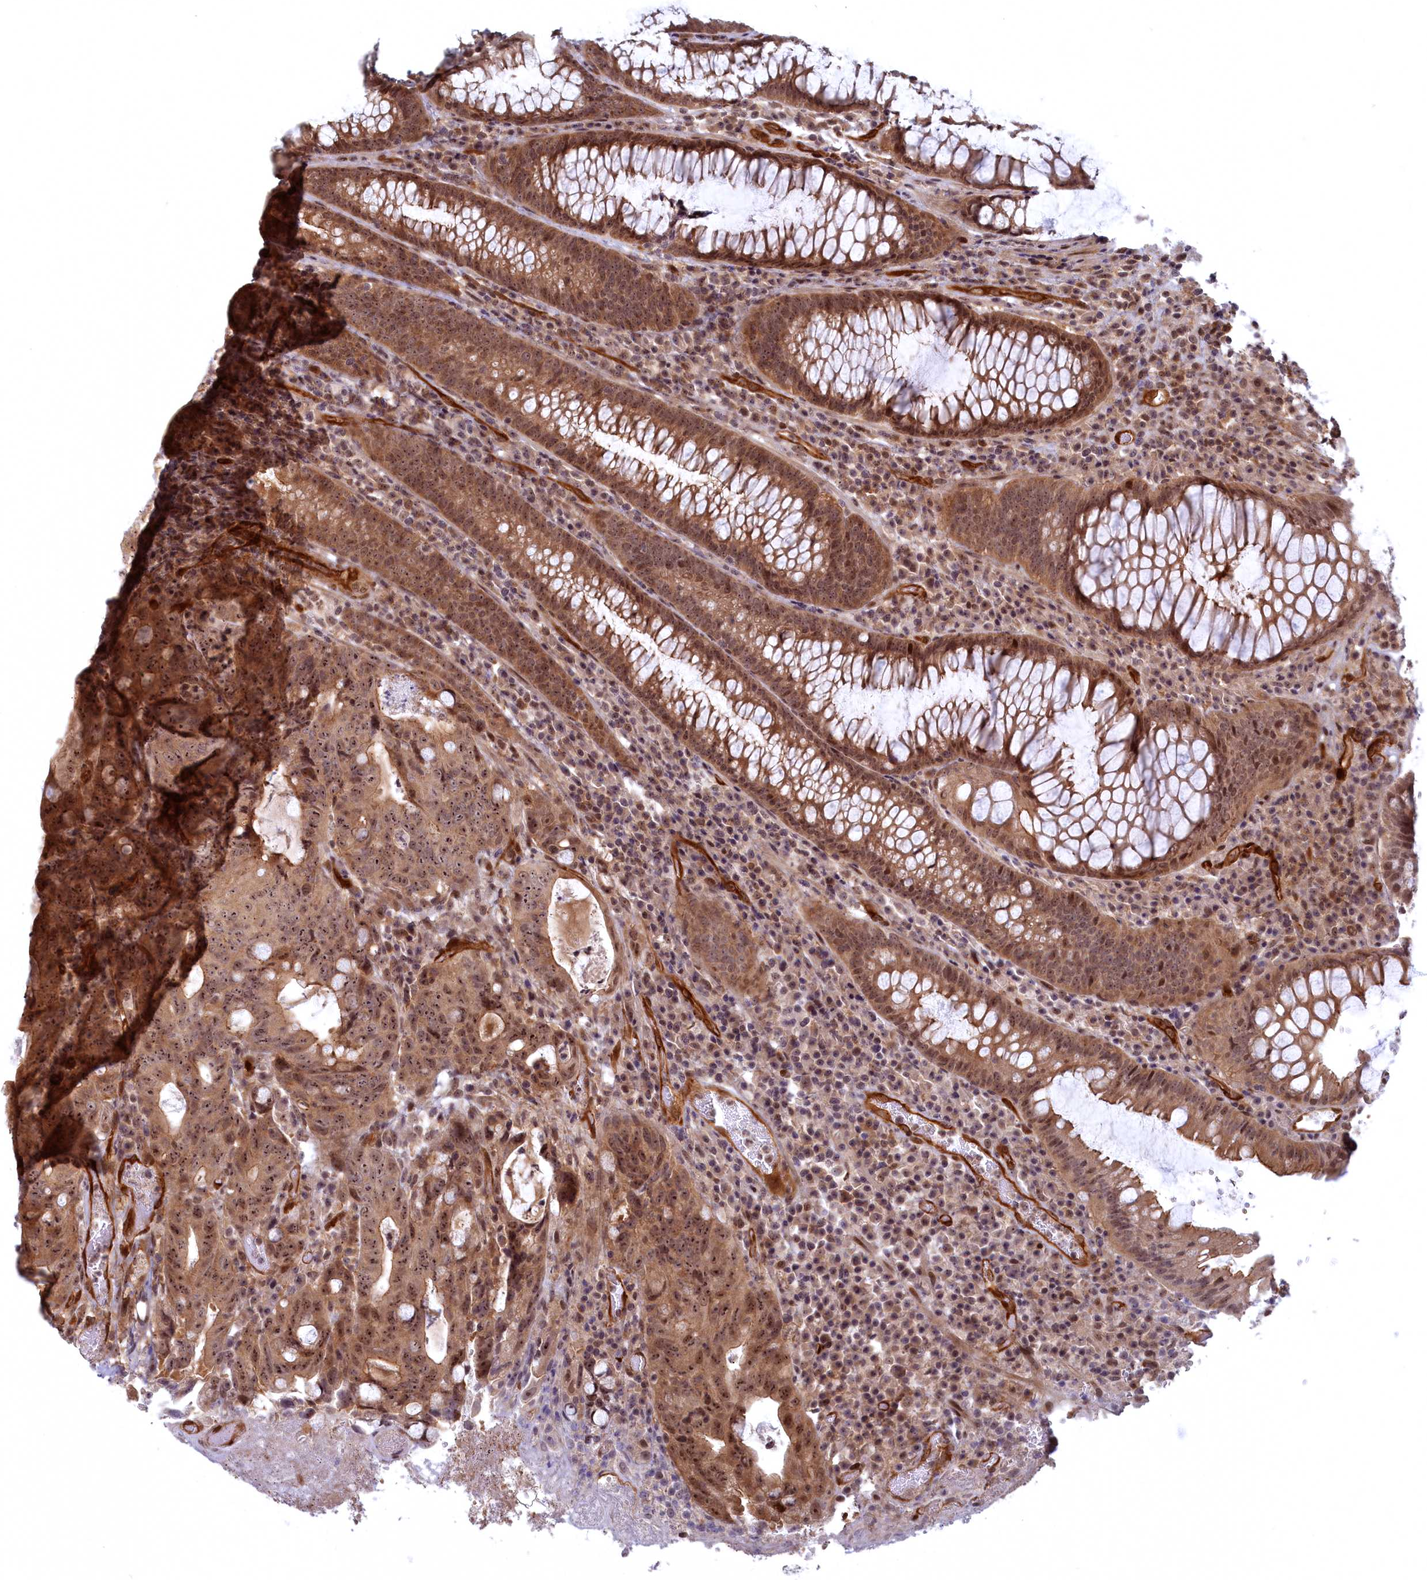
{"staining": {"intensity": "moderate", "quantity": ">75%", "location": "cytoplasmic/membranous,nuclear"}, "tissue": "colorectal cancer", "cell_type": "Tumor cells", "image_type": "cancer", "snomed": [{"axis": "morphology", "description": "Adenocarcinoma, NOS"}, {"axis": "topography", "description": "Colon"}], "caption": "Moderate cytoplasmic/membranous and nuclear protein expression is identified in approximately >75% of tumor cells in colorectal adenocarcinoma. The staining is performed using DAB (3,3'-diaminobenzidine) brown chromogen to label protein expression. The nuclei are counter-stained blue using hematoxylin.", "gene": "SNRK", "patient": {"sex": "female", "age": 82}}